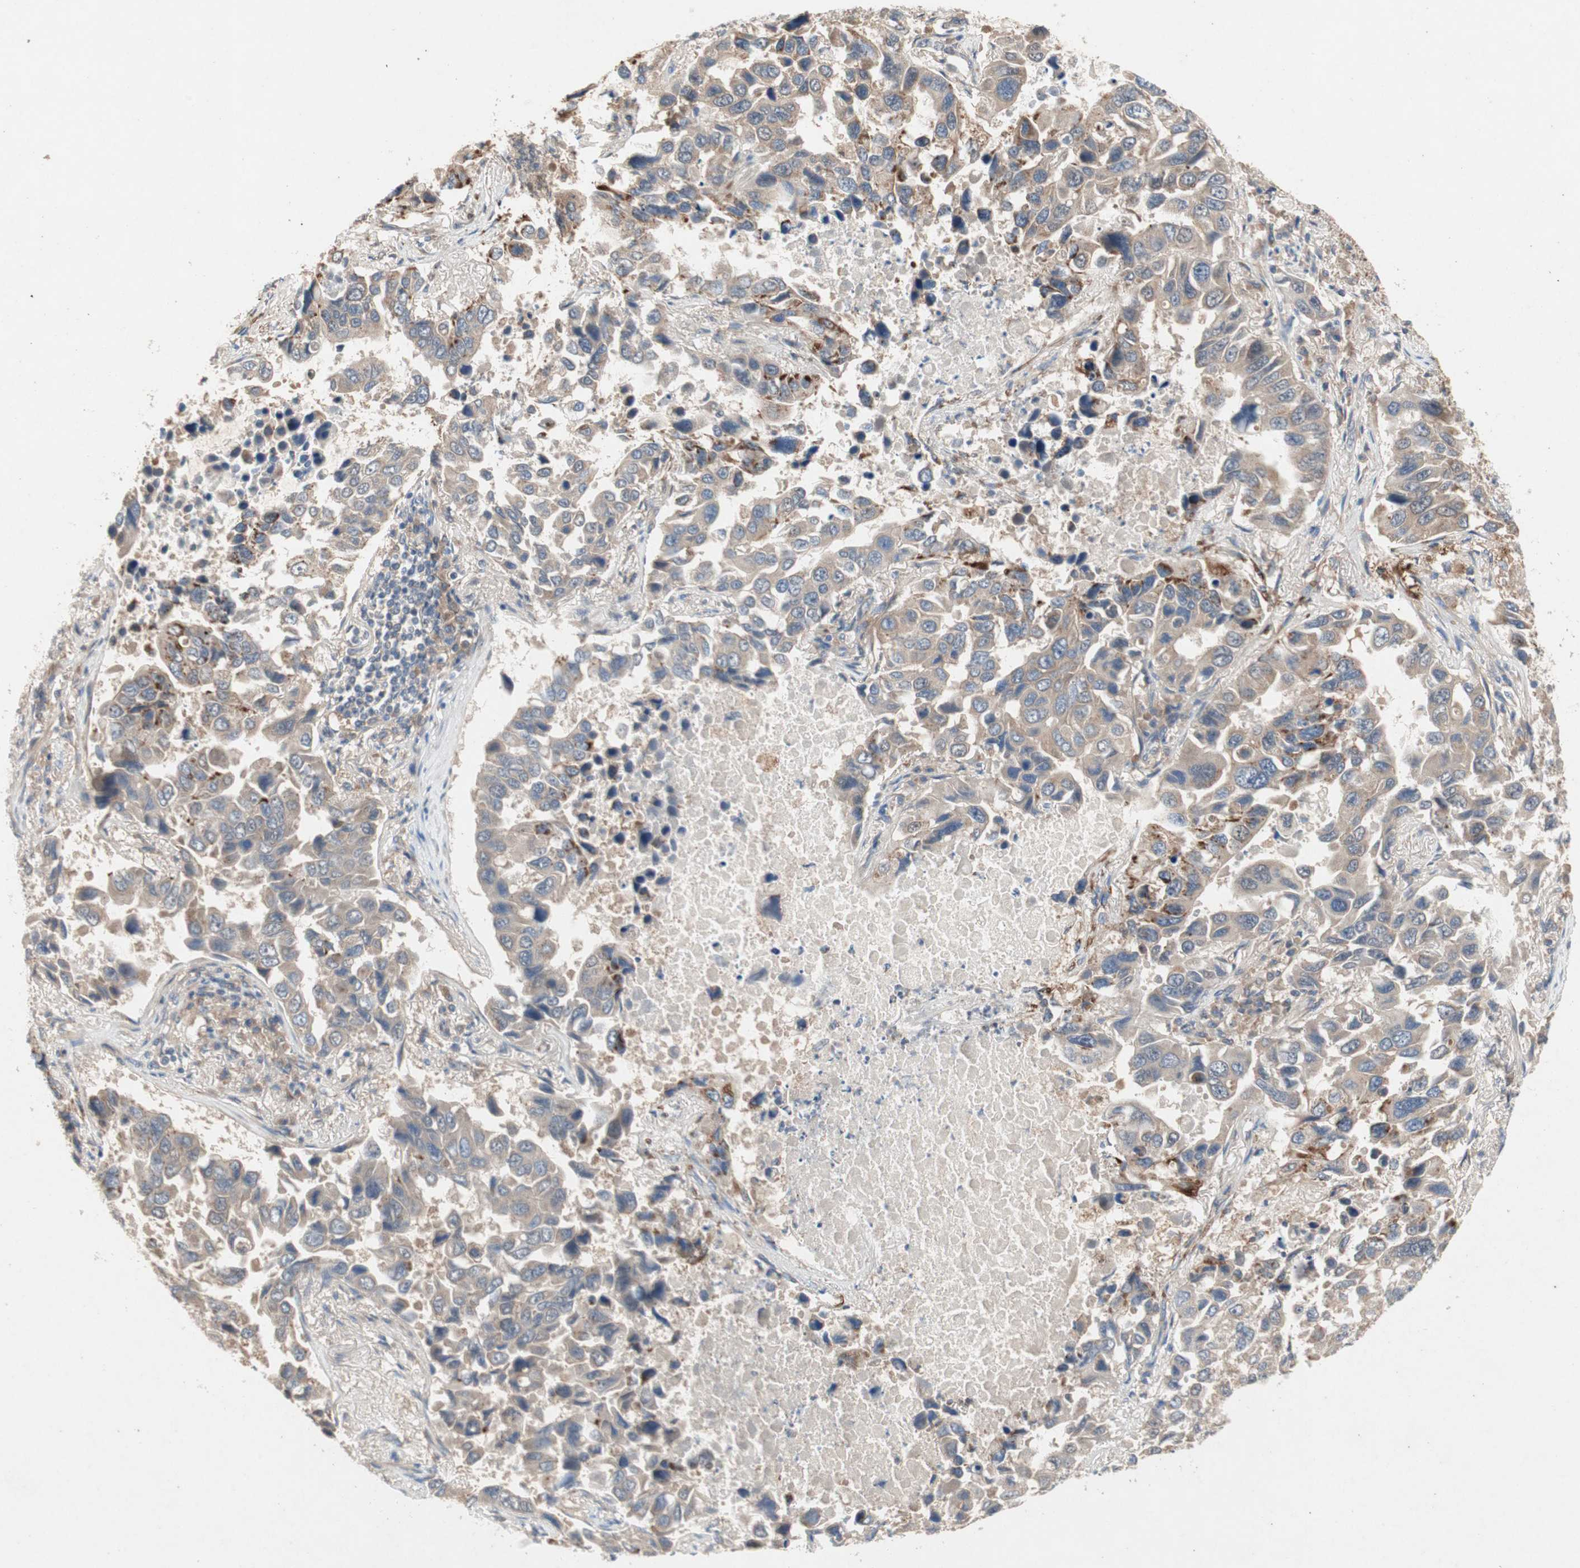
{"staining": {"intensity": "moderate", "quantity": ">75%", "location": "cytoplasmic/membranous"}, "tissue": "lung cancer", "cell_type": "Tumor cells", "image_type": "cancer", "snomed": [{"axis": "morphology", "description": "Adenocarcinoma, NOS"}, {"axis": "topography", "description": "Lung"}], "caption": "This is an image of immunohistochemistry staining of lung cancer (adenocarcinoma), which shows moderate staining in the cytoplasmic/membranous of tumor cells.", "gene": "NCLN", "patient": {"sex": "male", "age": 64}}